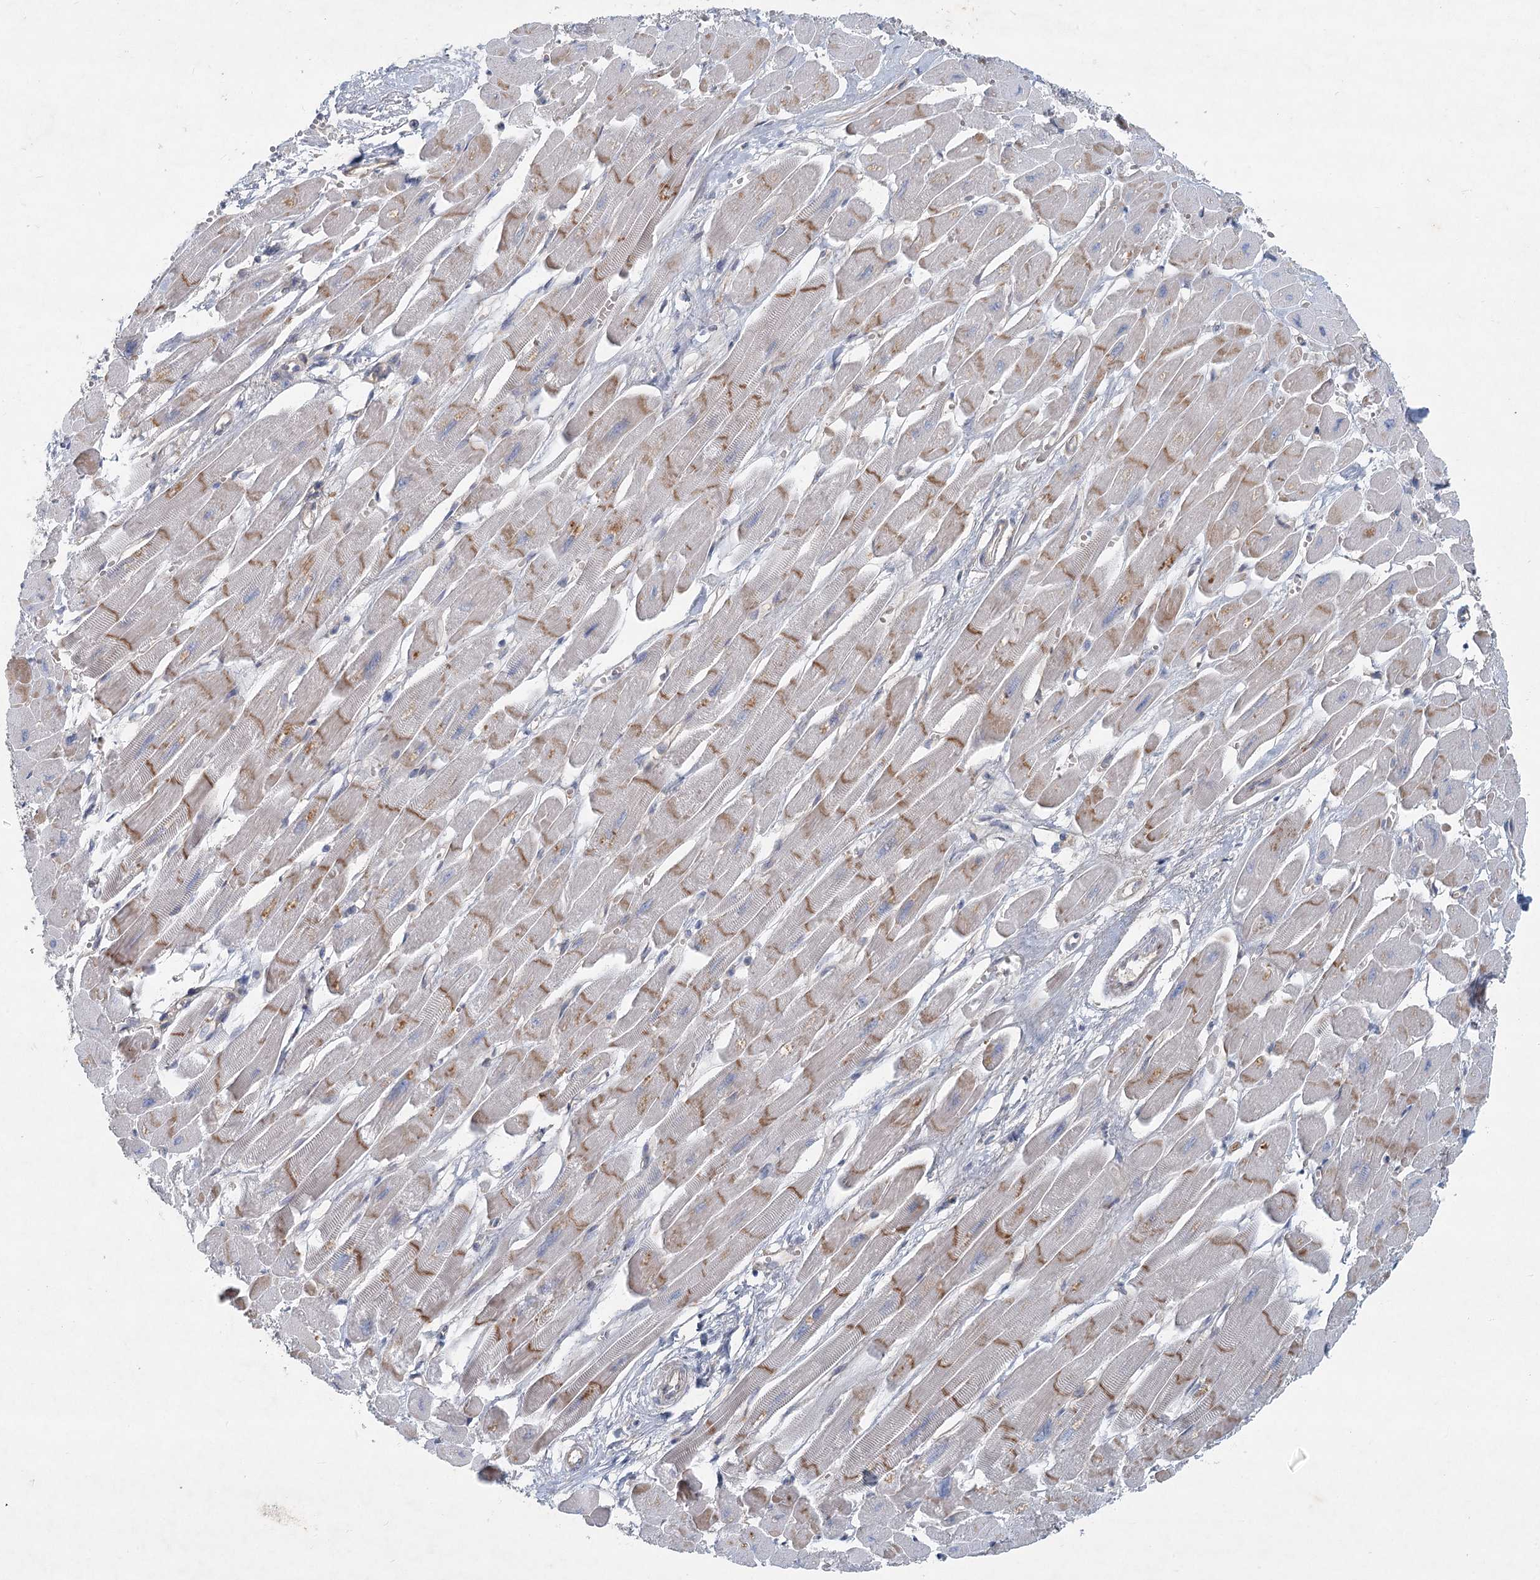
{"staining": {"intensity": "moderate", "quantity": "25%-75%", "location": "cytoplasmic/membranous"}, "tissue": "heart muscle", "cell_type": "Cardiomyocytes", "image_type": "normal", "snomed": [{"axis": "morphology", "description": "Normal tissue, NOS"}, {"axis": "topography", "description": "Heart"}], "caption": "Heart muscle stained with immunohistochemistry demonstrates moderate cytoplasmic/membranous staining in approximately 25%-75% of cardiomyocytes. (DAB = brown stain, brightfield microscopy at high magnification).", "gene": "DNMBP", "patient": {"sex": "female", "age": 54}}